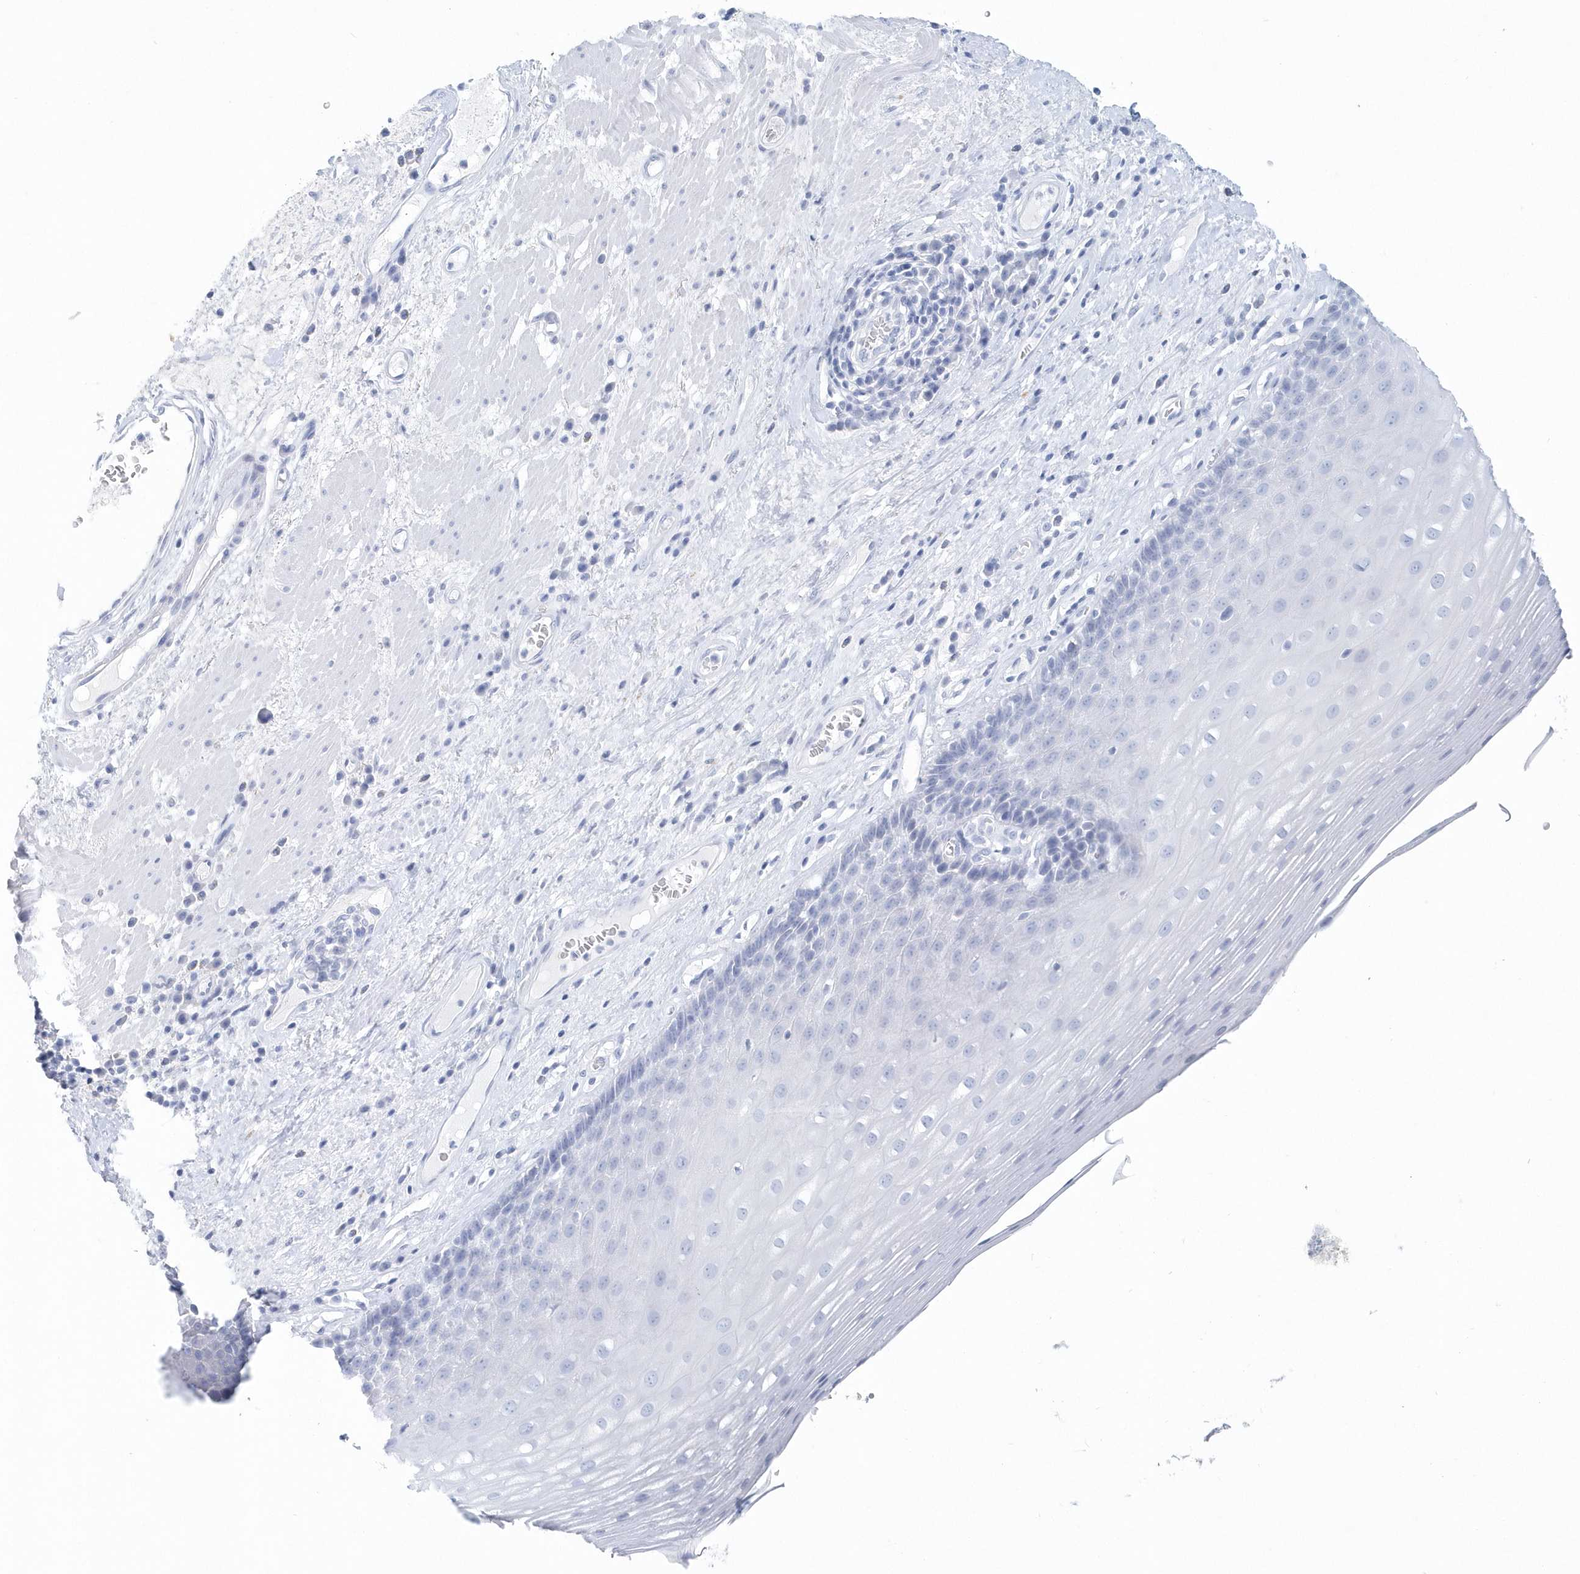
{"staining": {"intensity": "negative", "quantity": "none", "location": "none"}, "tissue": "esophagus", "cell_type": "Squamous epithelial cells", "image_type": "normal", "snomed": [{"axis": "morphology", "description": "Normal tissue, NOS"}, {"axis": "topography", "description": "Esophagus"}], "caption": "Immunohistochemistry (IHC) image of unremarkable human esophagus stained for a protein (brown), which displays no expression in squamous epithelial cells.", "gene": "PTPRO", "patient": {"sex": "male", "age": 62}}